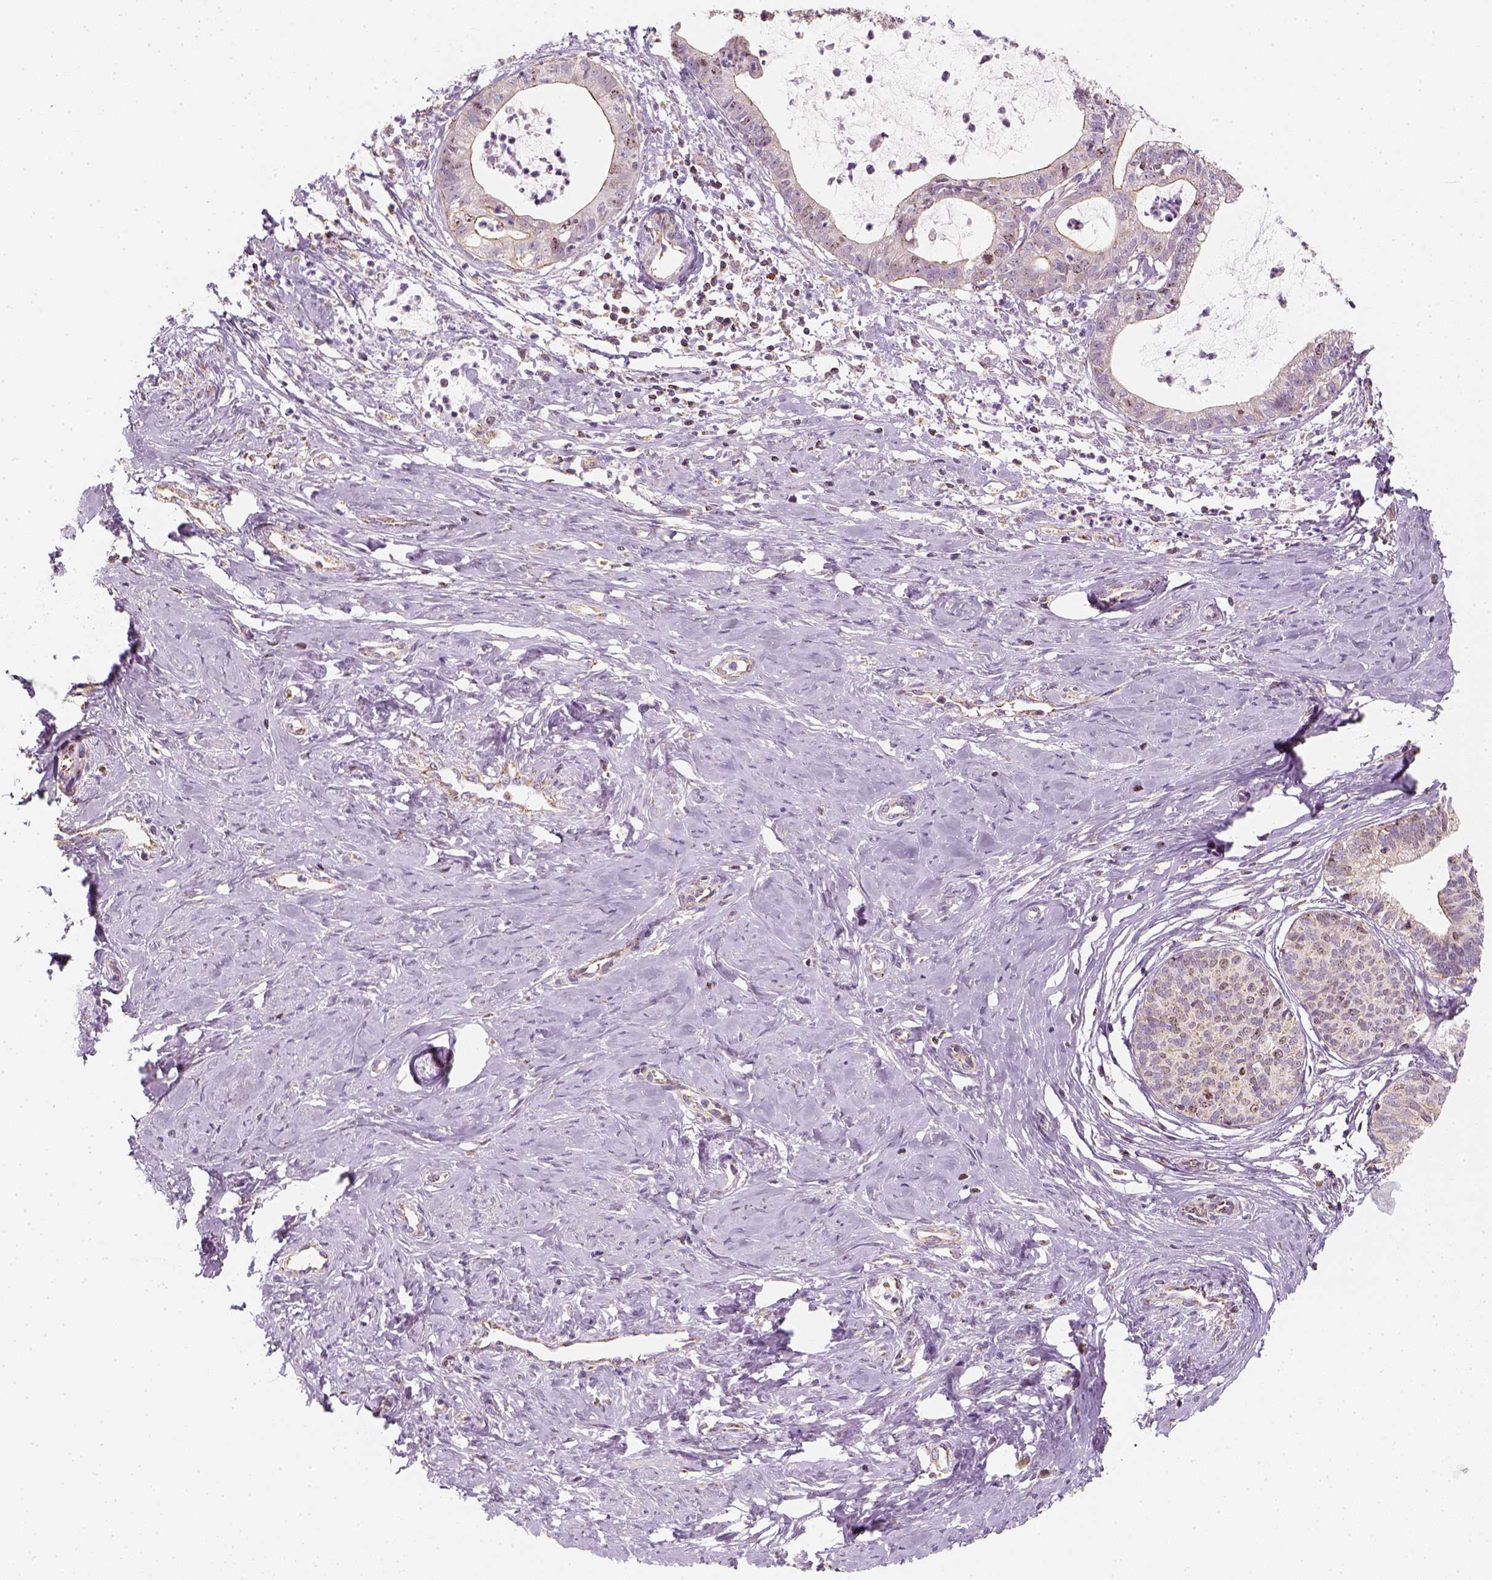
{"staining": {"intensity": "weak", "quantity": ">75%", "location": "cytoplasmic/membranous"}, "tissue": "cervical cancer", "cell_type": "Tumor cells", "image_type": "cancer", "snomed": [{"axis": "morphology", "description": "Normal tissue, NOS"}, {"axis": "morphology", "description": "Adenocarcinoma, NOS"}, {"axis": "topography", "description": "Cervix"}], "caption": "The histopathology image demonstrates staining of adenocarcinoma (cervical), revealing weak cytoplasmic/membranous protein positivity (brown color) within tumor cells.", "gene": "LCA5", "patient": {"sex": "female", "age": 38}}